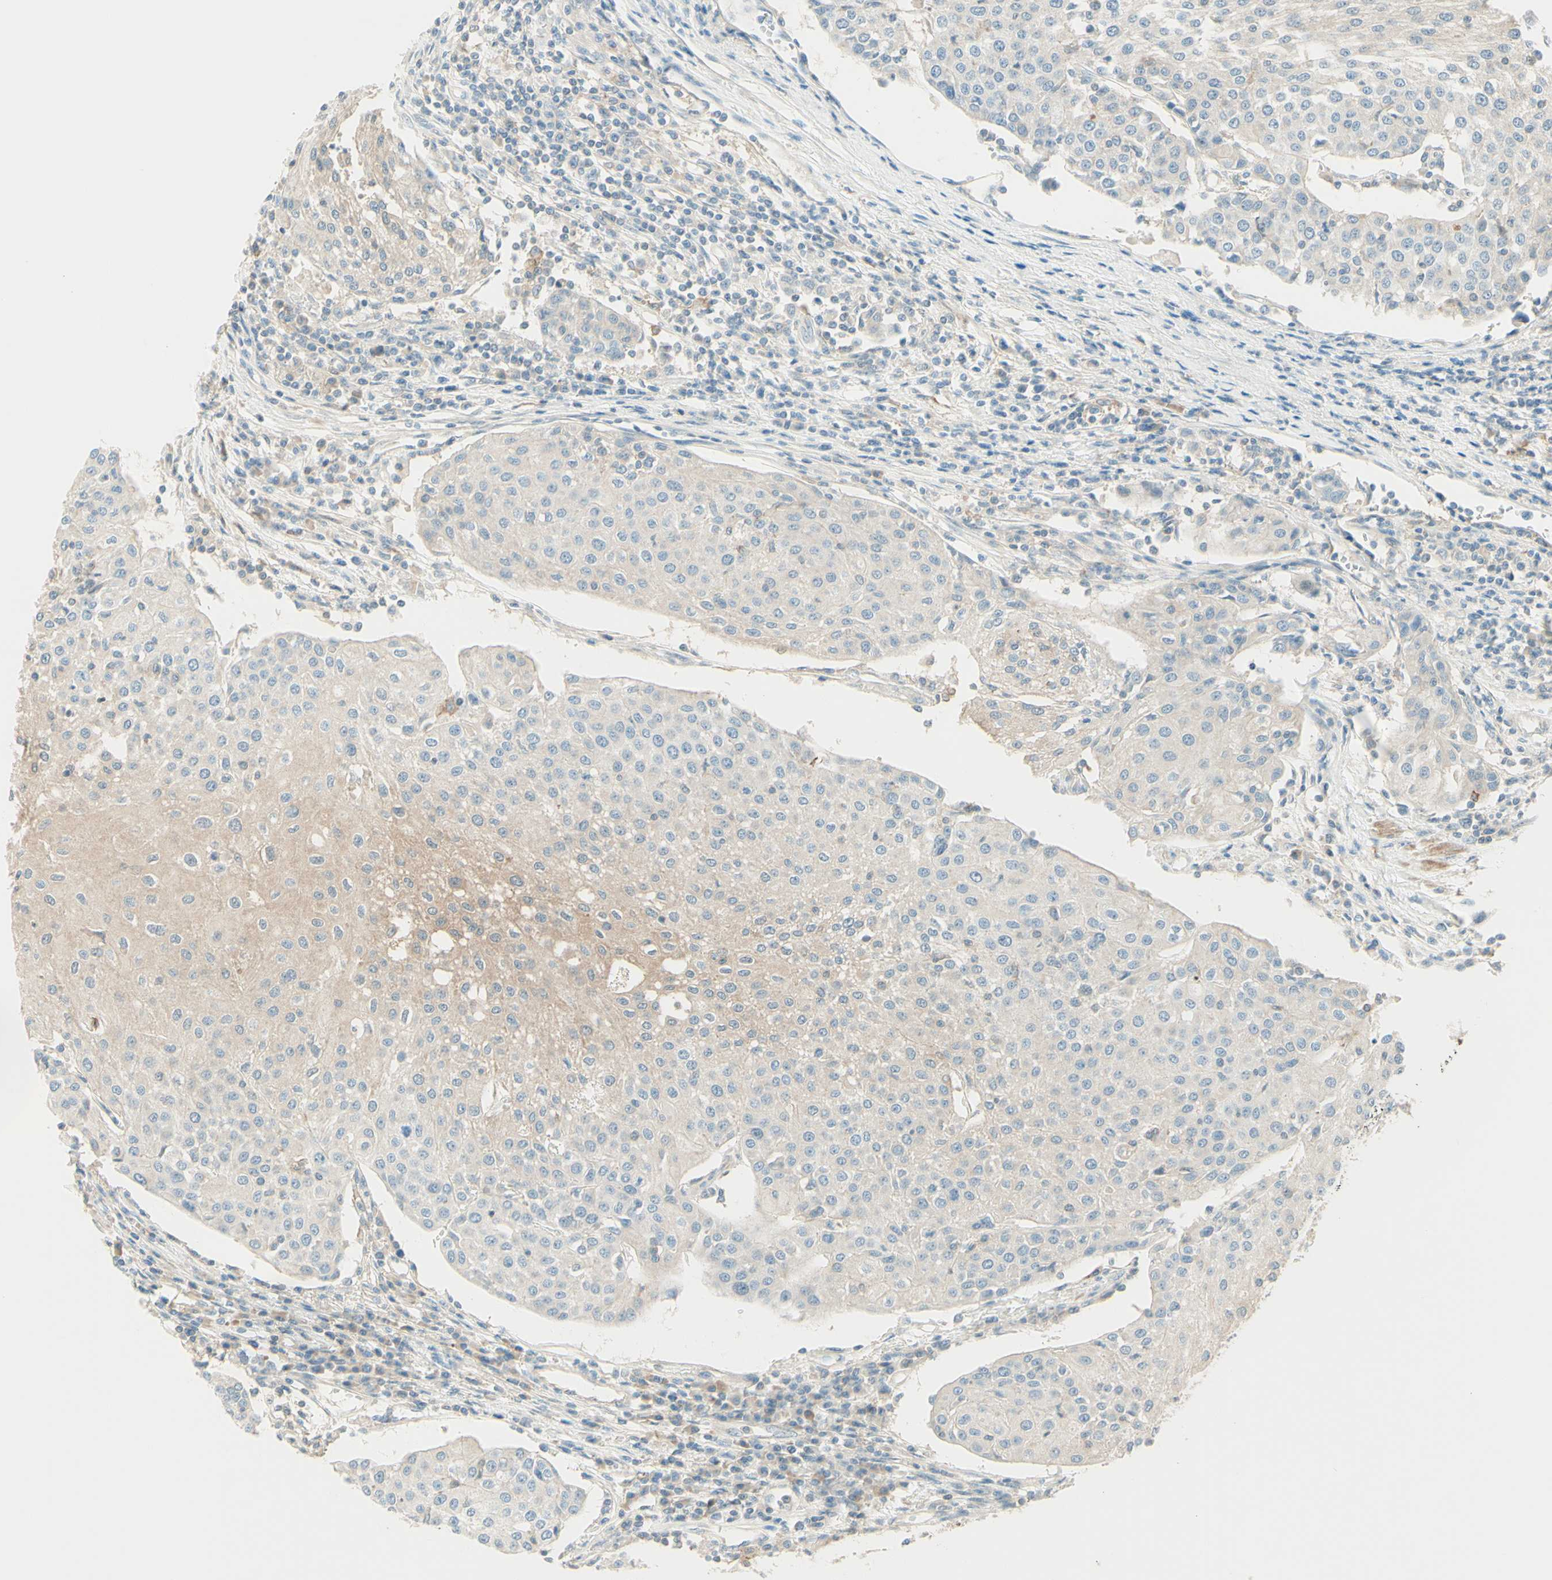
{"staining": {"intensity": "weak", "quantity": "25%-75%", "location": "cytoplasmic/membranous"}, "tissue": "urothelial cancer", "cell_type": "Tumor cells", "image_type": "cancer", "snomed": [{"axis": "morphology", "description": "Urothelial carcinoma, High grade"}, {"axis": "topography", "description": "Urinary bladder"}], "caption": "Urothelial carcinoma (high-grade) tissue displays weak cytoplasmic/membranous positivity in about 25%-75% of tumor cells Using DAB (brown) and hematoxylin (blue) stains, captured at high magnification using brightfield microscopy.", "gene": "PROM1", "patient": {"sex": "female", "age": 85}}